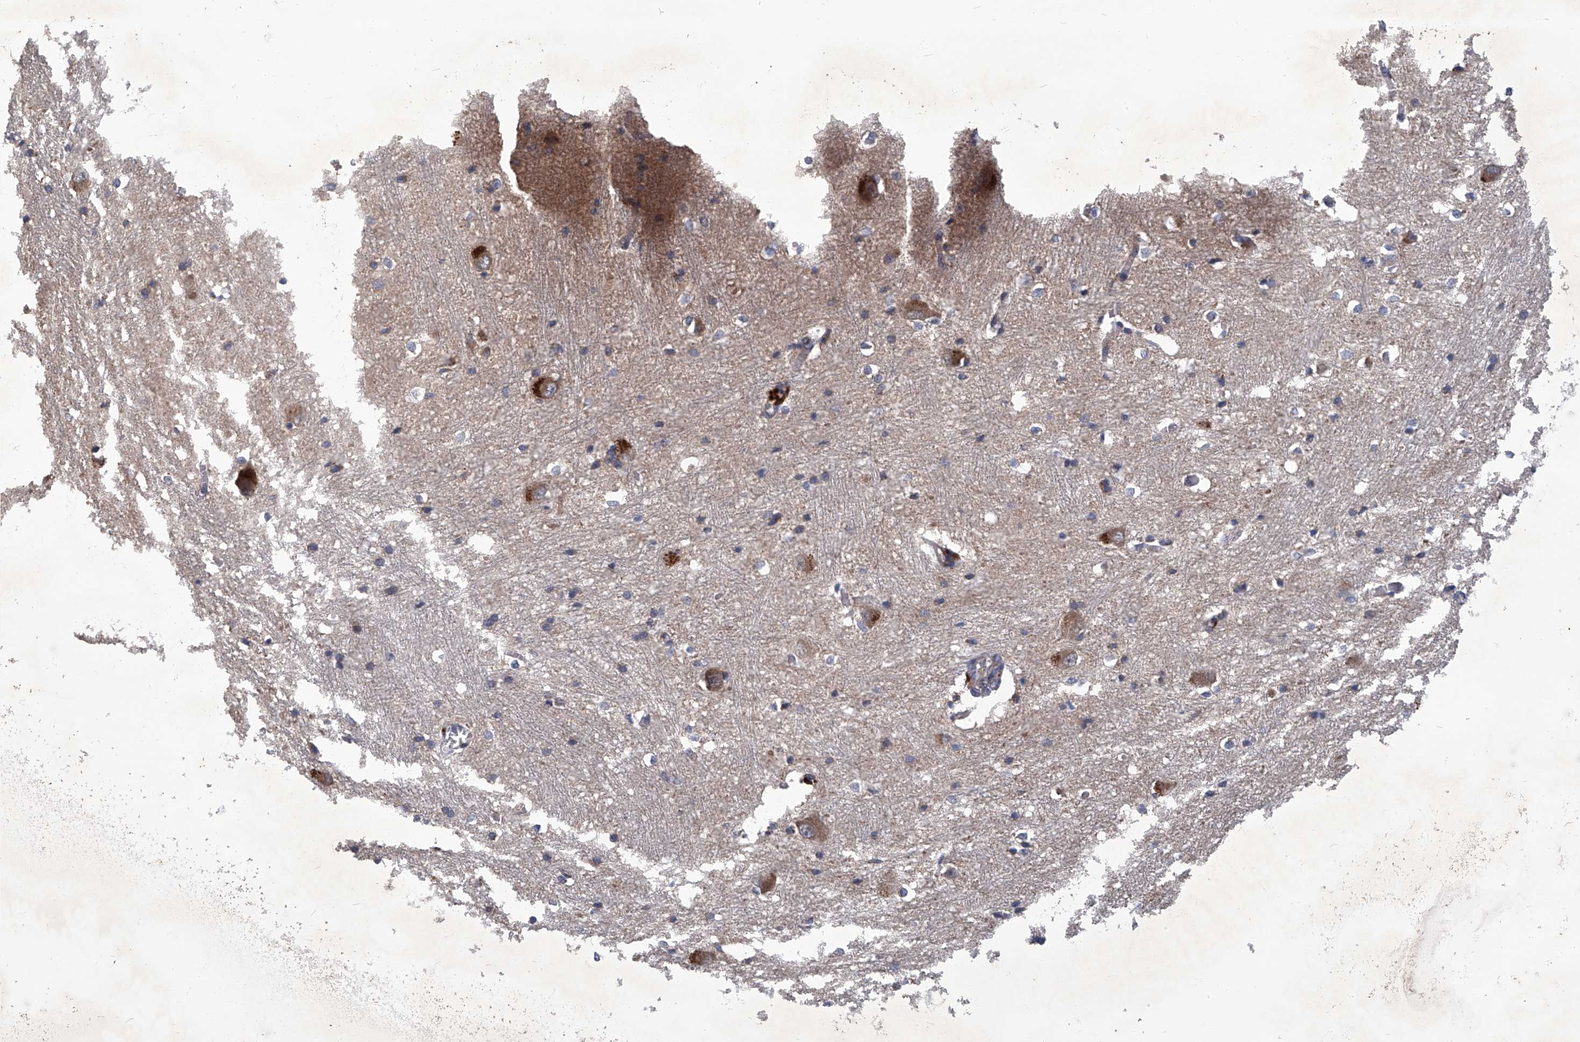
{"staining": {"intensity": "weak", "quantity": "25%-75%", "location": "cytoplasmic/membranous"}, "tissue": "caudate", "cell_type": "Glial cells", "image_type": "normal", "snomed": [{"axis": "morphology", "description": "Normal tissue, NOS"}, {"axis": "topography", "description": "Lateral ventricle wall"}], "caption": "Immunohistochemistry (DAB (3,3'-diaminobenzidine)) staining of normal caudate displays weak cytoplasmic/membranous protein expression in approximately 25%-75% of glial cells.", "gene": "TNFRSF13B", "patient": {"sex": "male", "age": 37}}